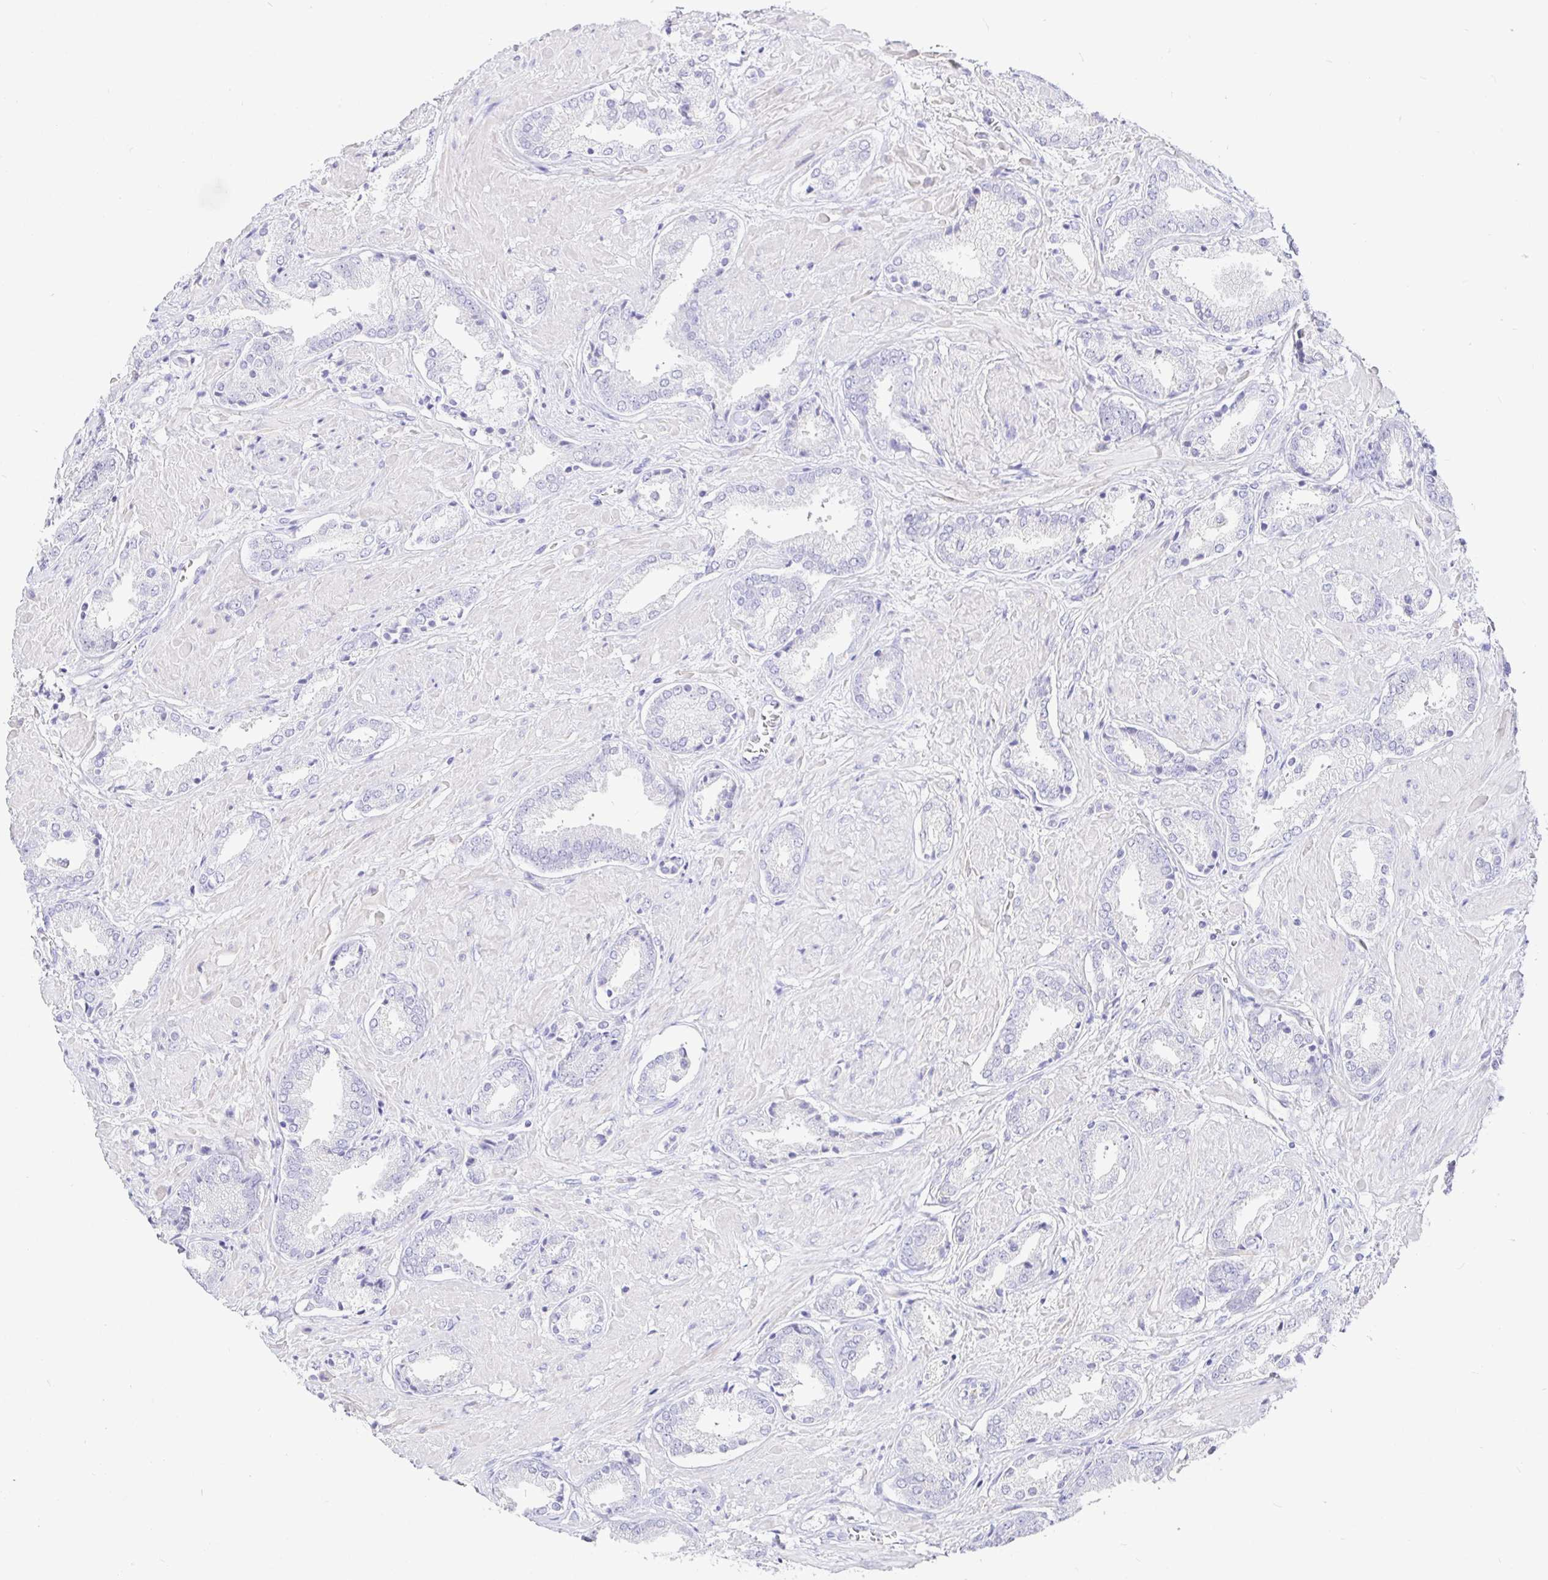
{"staining": {"intensity": "negative", "quantity": "none", "location": "none"}, "tissue": "prostate cancer", "cell_type": "Tumor cells", "image_type": "cancer", "snomed": [{"axis": "morphology", "description": "Adenocarcinoma, High grade"}, {"axis": "topography", "description": "Prostate"}], "caption": "The micrograph reveals no significant staining in tumor cells of prostate high-grade adenocarcinoma. Nuclei are stained in blue.", "gene": "TPTE", "patient": {"sex": "male", "age": 56}}